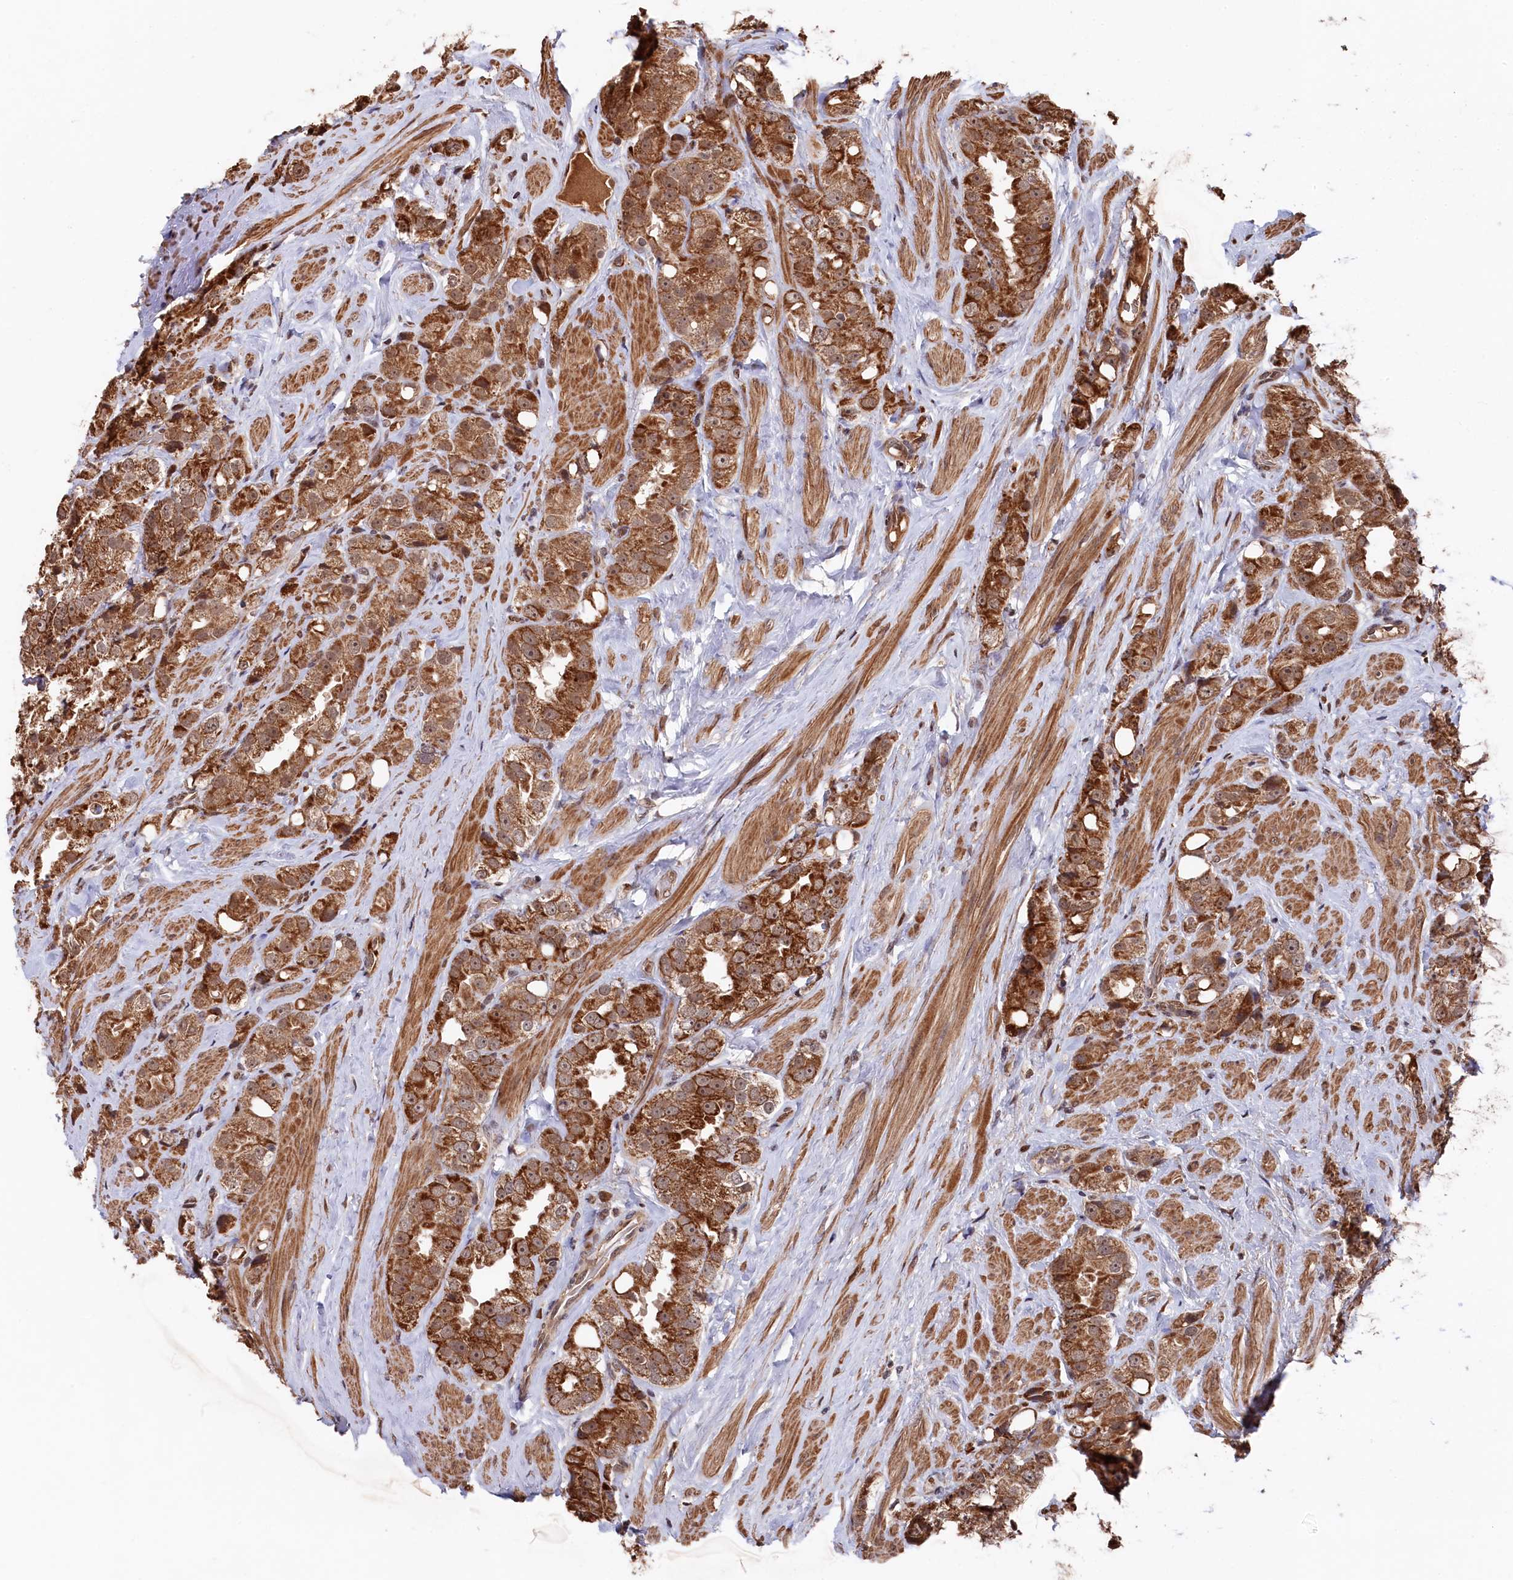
{"staining": {"intensity": "strong", "quantity": "25%-75%", "location": "cytoplasmic/membranous"}, "tissue": "prostate cancer", "cell_type": "Tumor cells", "image_type": "cancer", "snomed": [{"axis": "morphology", "description": "Adenocarcinoma, NOS"}, {"axis": "topography", "description": "Prostate"}], "caption": "Protein expression analysis of adenocarcinoma (prostate) shows strong cytoplasmic/membranous expression in about 25%-75% of tumor cells.", "gene": "CLPX", "patient": {"sex": "male", "age": 79}}